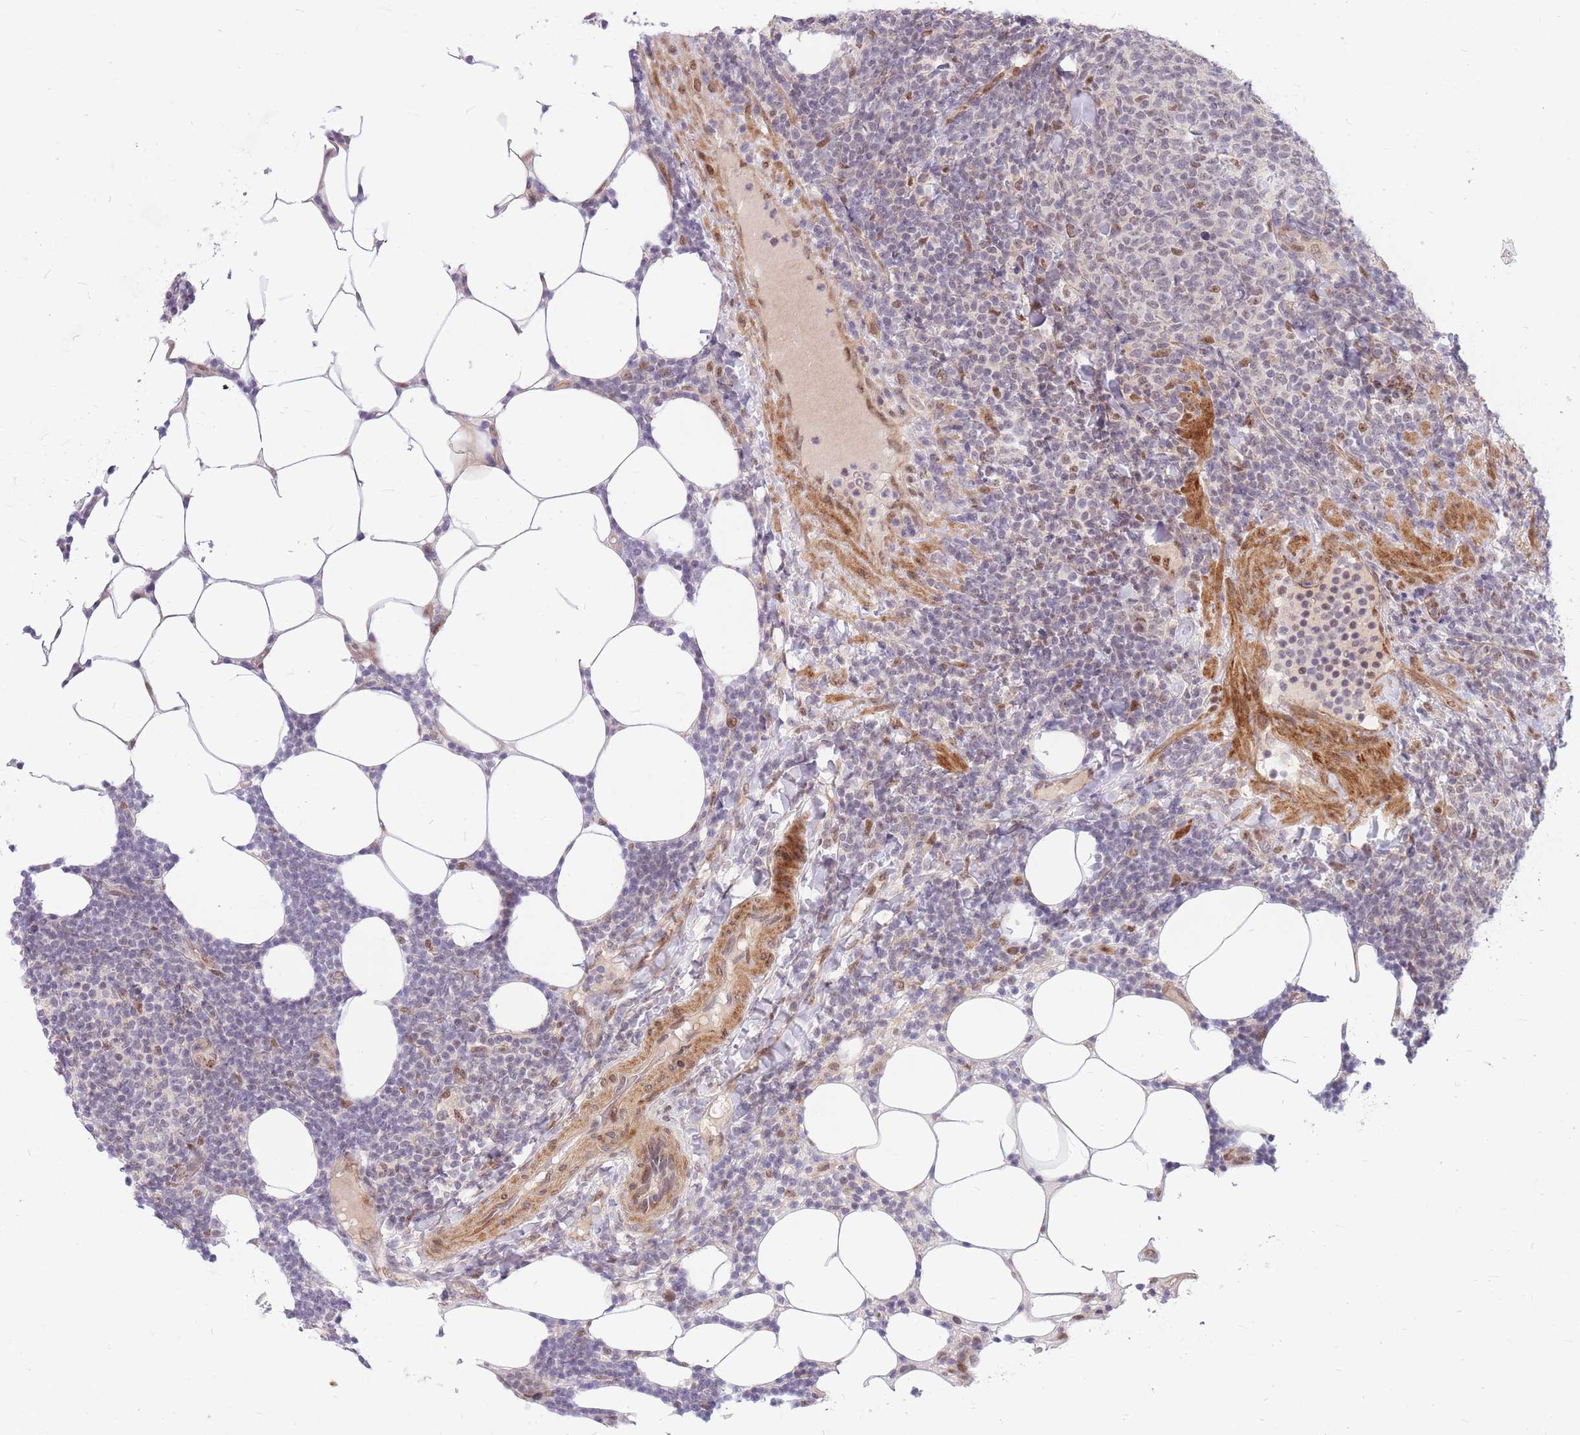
{"staining": {"intensity": "negative", "quantity": "none", "location": "none"}, "tissue": "lymphoma", "cell_type": "Tumor cells", "image_type": "cancer", "snomed": [{"axis": "morphology", "description": "Malignant lymphoma, non-Hodgkin's type, Low grade"}, {"axis": "topography", "description": "Lymph node"}], "caption": "DAB immunohistochemical staining of human low-grade malignant lymphoma, non-Hodgkin's type shows no significant positivity in tumor cells.", "gene": "ERCC2", "patient": {"sex": "male", "age": 66}}